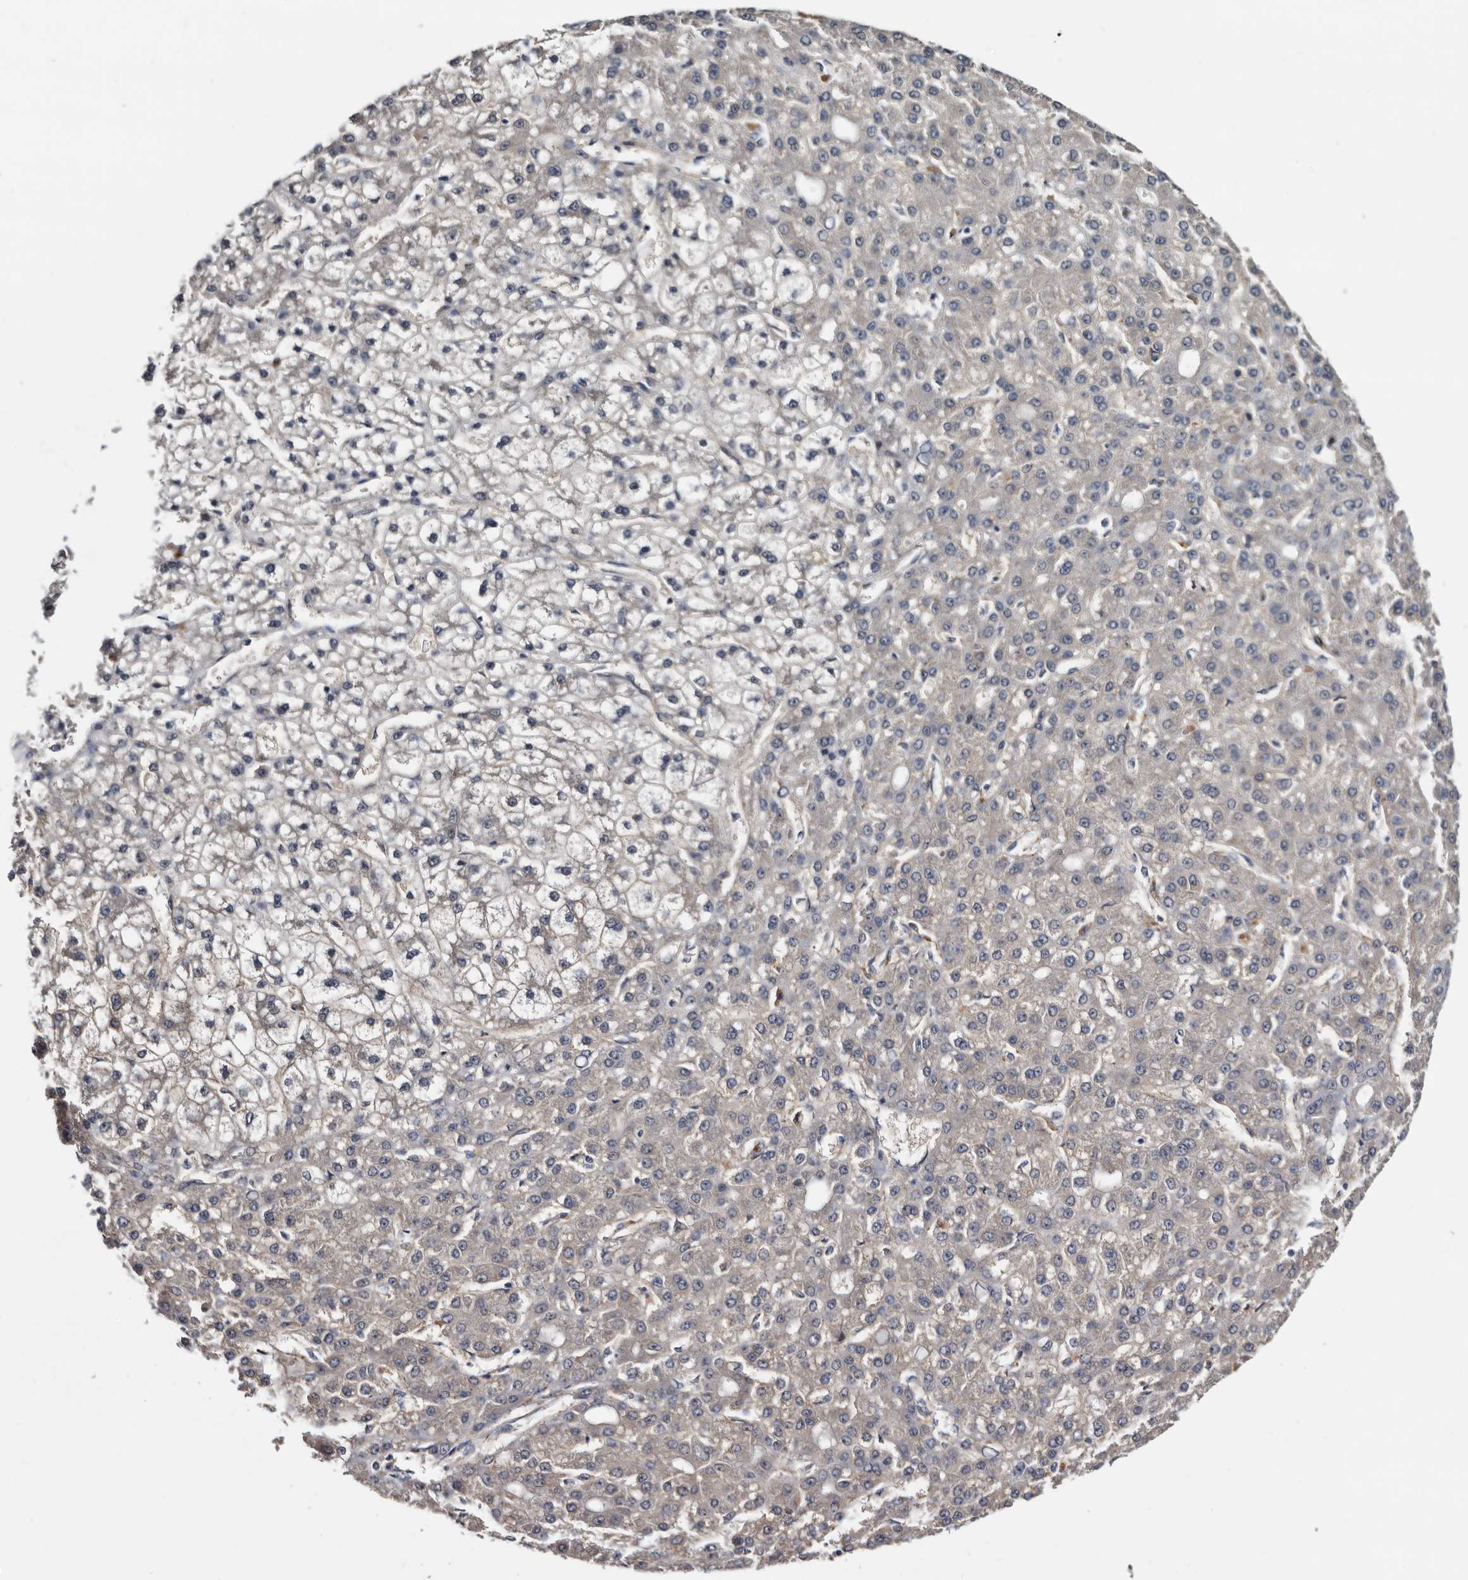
{"staining": {"intensity": "negative", "quantity": "none", "location": "none"}, "tissue": "liver cancer", "cell_type": "Tumor cells", "image_type": "cancer", "snomed": [{"axis": "morphology", "description": "Carcinoma, Hepatocellular, NOS"}, {"axis": "topography", "description": "Liver"}], "caption": "DAB (3,3'-diaminobenzidine) immunohistochemical staining of hepatocellular carcinoma (liver) shows no significant positivity in tumor cells. (Immunohistochemistry (ihc), brightfield microscopy, high magnification).", "gene": "ARMCX2", "patient": {"sex": "male", "age": 67}}